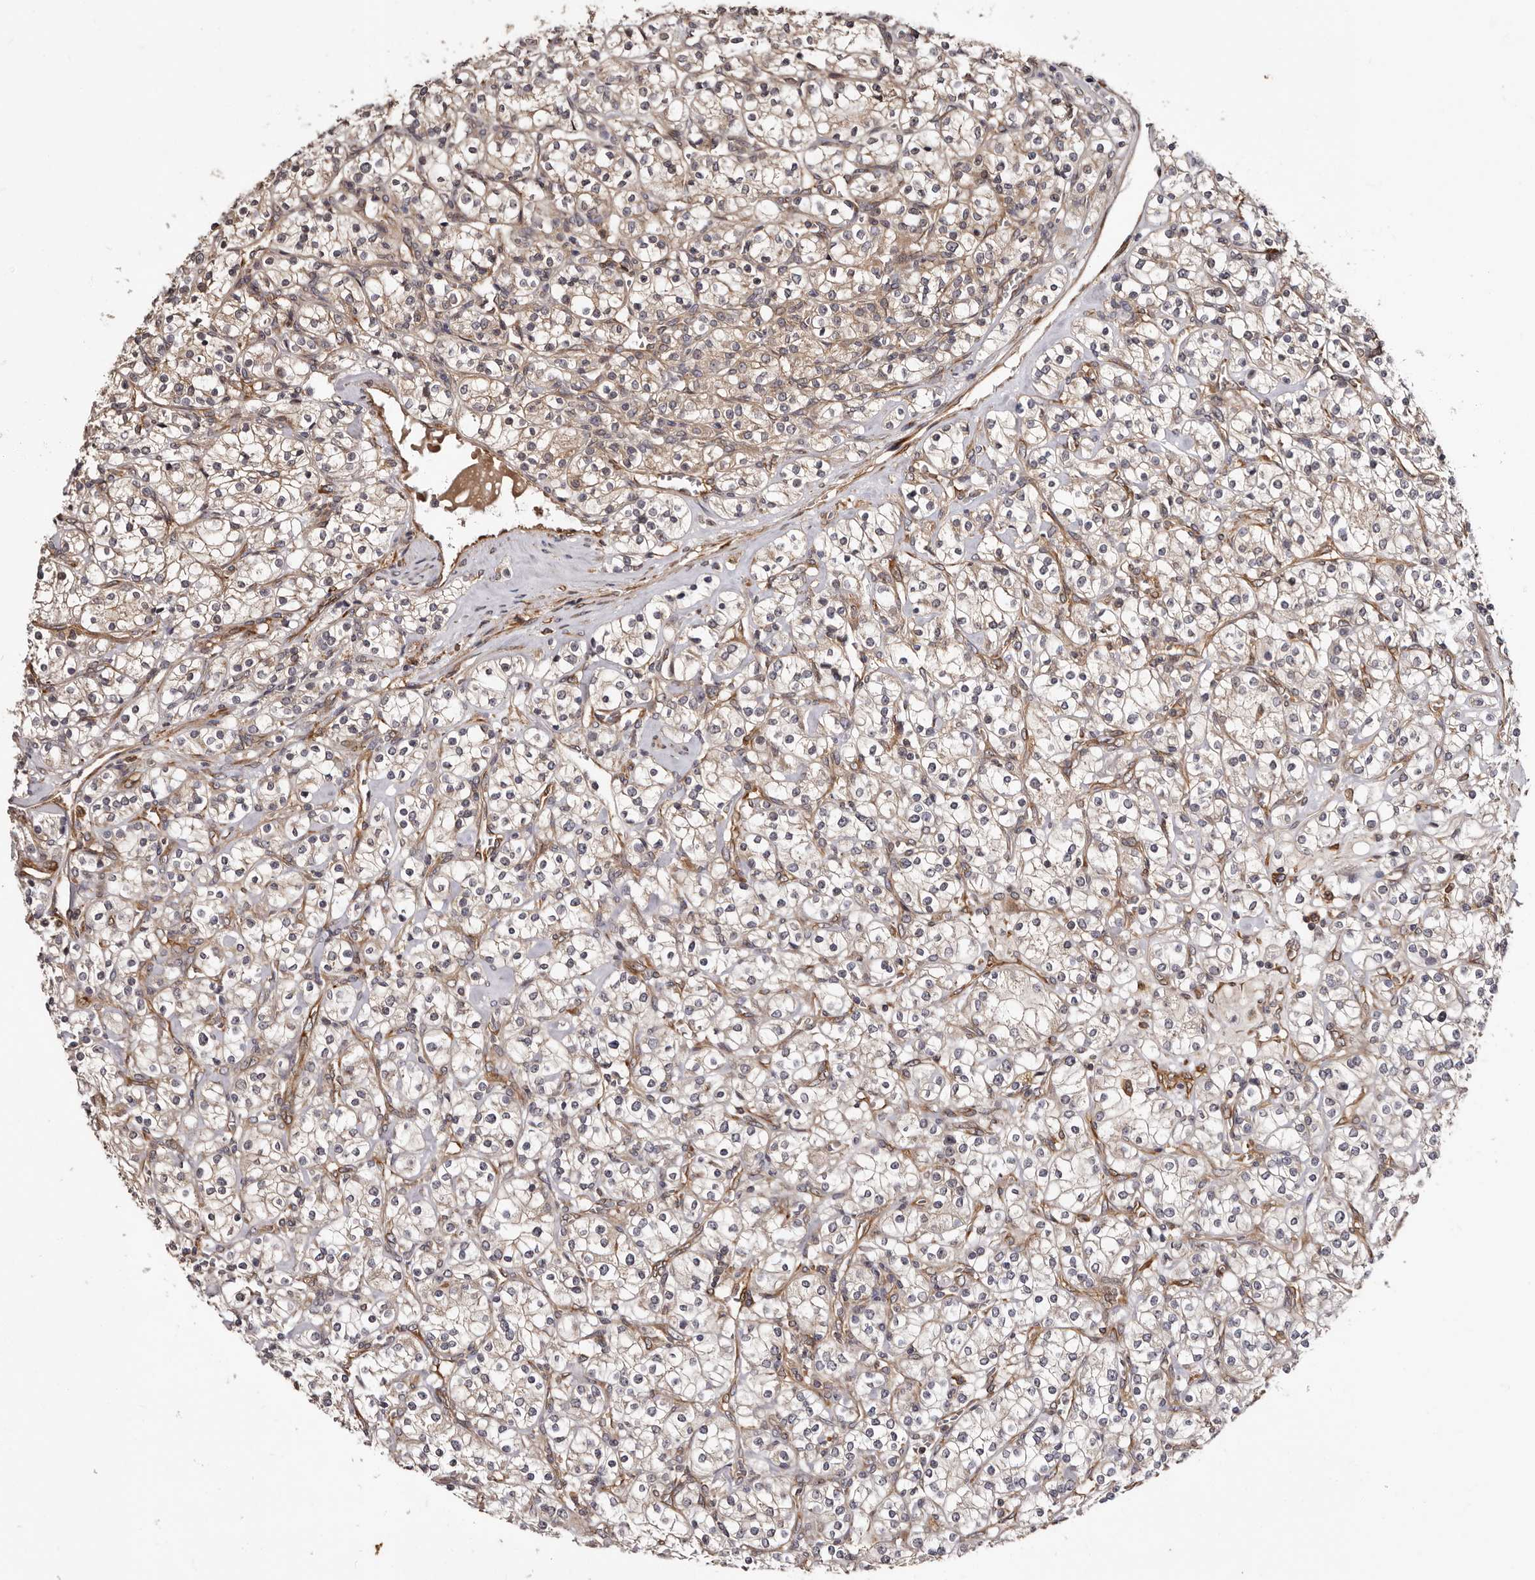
{"staining": {"intensity": "weak", "quantity": "<25%", "location": "cytoplasmic/membranous"}, "tissue": "renal cancer", "cell_type": "Tumor cells", "image_type": "cancer", "snomed": [{"axis": "morphology", "description": "Adenocarcinoma, NOS"}, {"axis": "topography", "description": "Kidney"}], "caption": "This is an immunohistochemistry (IHC) image of human renal adenocarcinoma. There is no expression in tumor cells.", "gene": "TBC1D22B", "patient": {"sex": "male", "age": 77}}